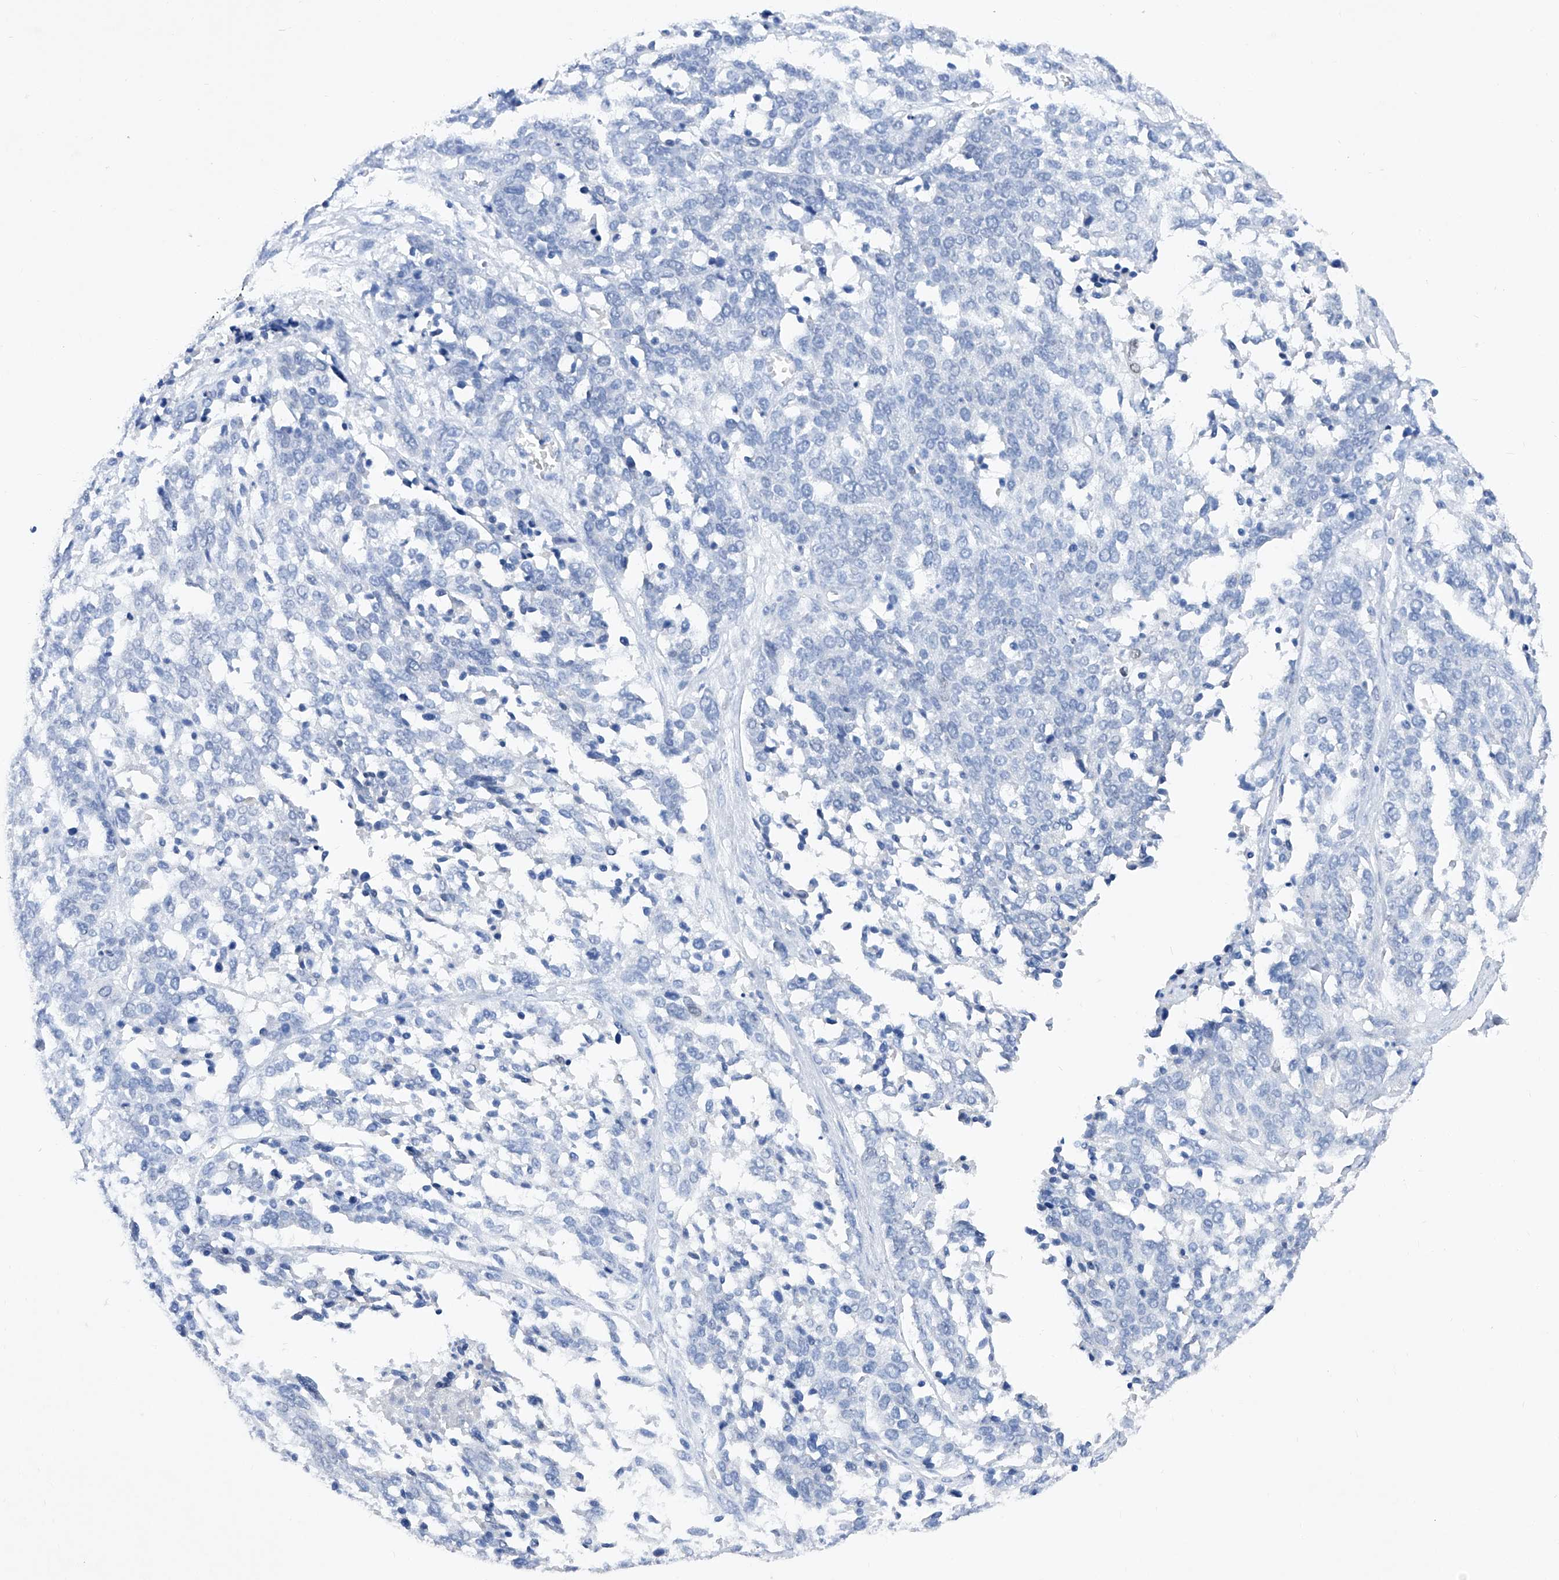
{"staining": {"intensity": "negative", "quantity": "none", "location": "none"}, "tissue": "ovarian cancer", "cell_type": "Tumor cells", "image_type": "cancer", "snomed": [{"axis": "morphology", "description": "Cystadenocarcinoma, serous, NOS"}, {"axis": "topography", "description": "Ovary"}], "caption": "This histopathology image is of ovarian serous cystadenocarcinoma stained with immunohistochemistry to label a protein in brown with the nuclei are counter-stained blue. There is no staining in tumor cells.", "gene": "BARX2", "patient": {"sex": "female", "age": 44}}